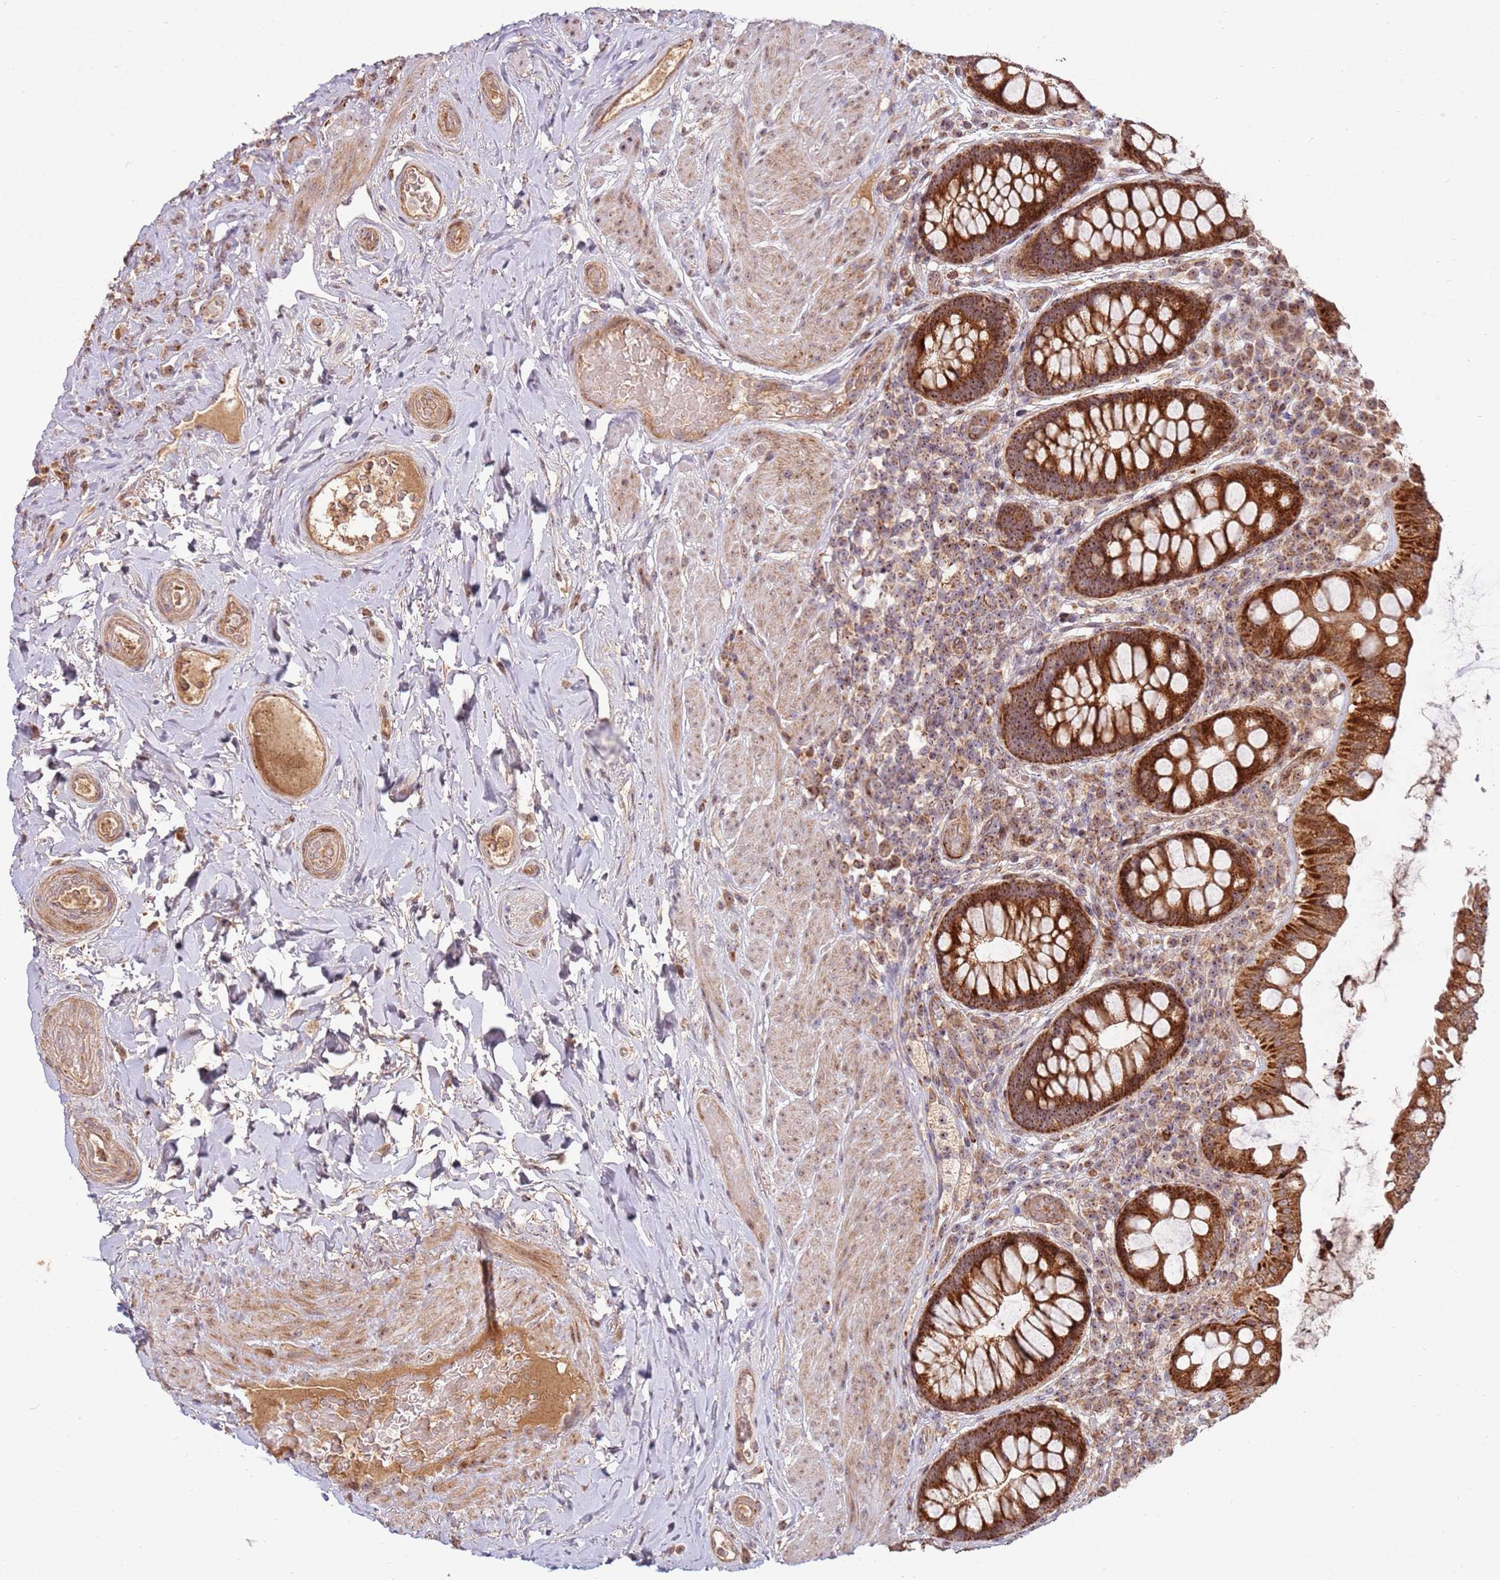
{"staining": {"intensity": "strong", "quantity": ">75%", "location": "cytoplasmic/membranous,nuclear"}, "tissue": "rectum", "cell_type": "Glandular cells", "image_type": "normal", "snomed": [{"axis": "morphology", "description": "Normal tissue, NOS"}, {"axis": "topography", "description": "Rectum"}, {"axis": "topography", "description": "Peripheral nerve tissue"}], "caption": "Approximately >75% of glandular cells in unremarkable human rectum reveal strong cytoplasmic/membranous,nuclear protein staining as visualized by brown immunohistochemical staining.", "gene": "KIF25", "patient": {"sex": "female", "age": 69}}